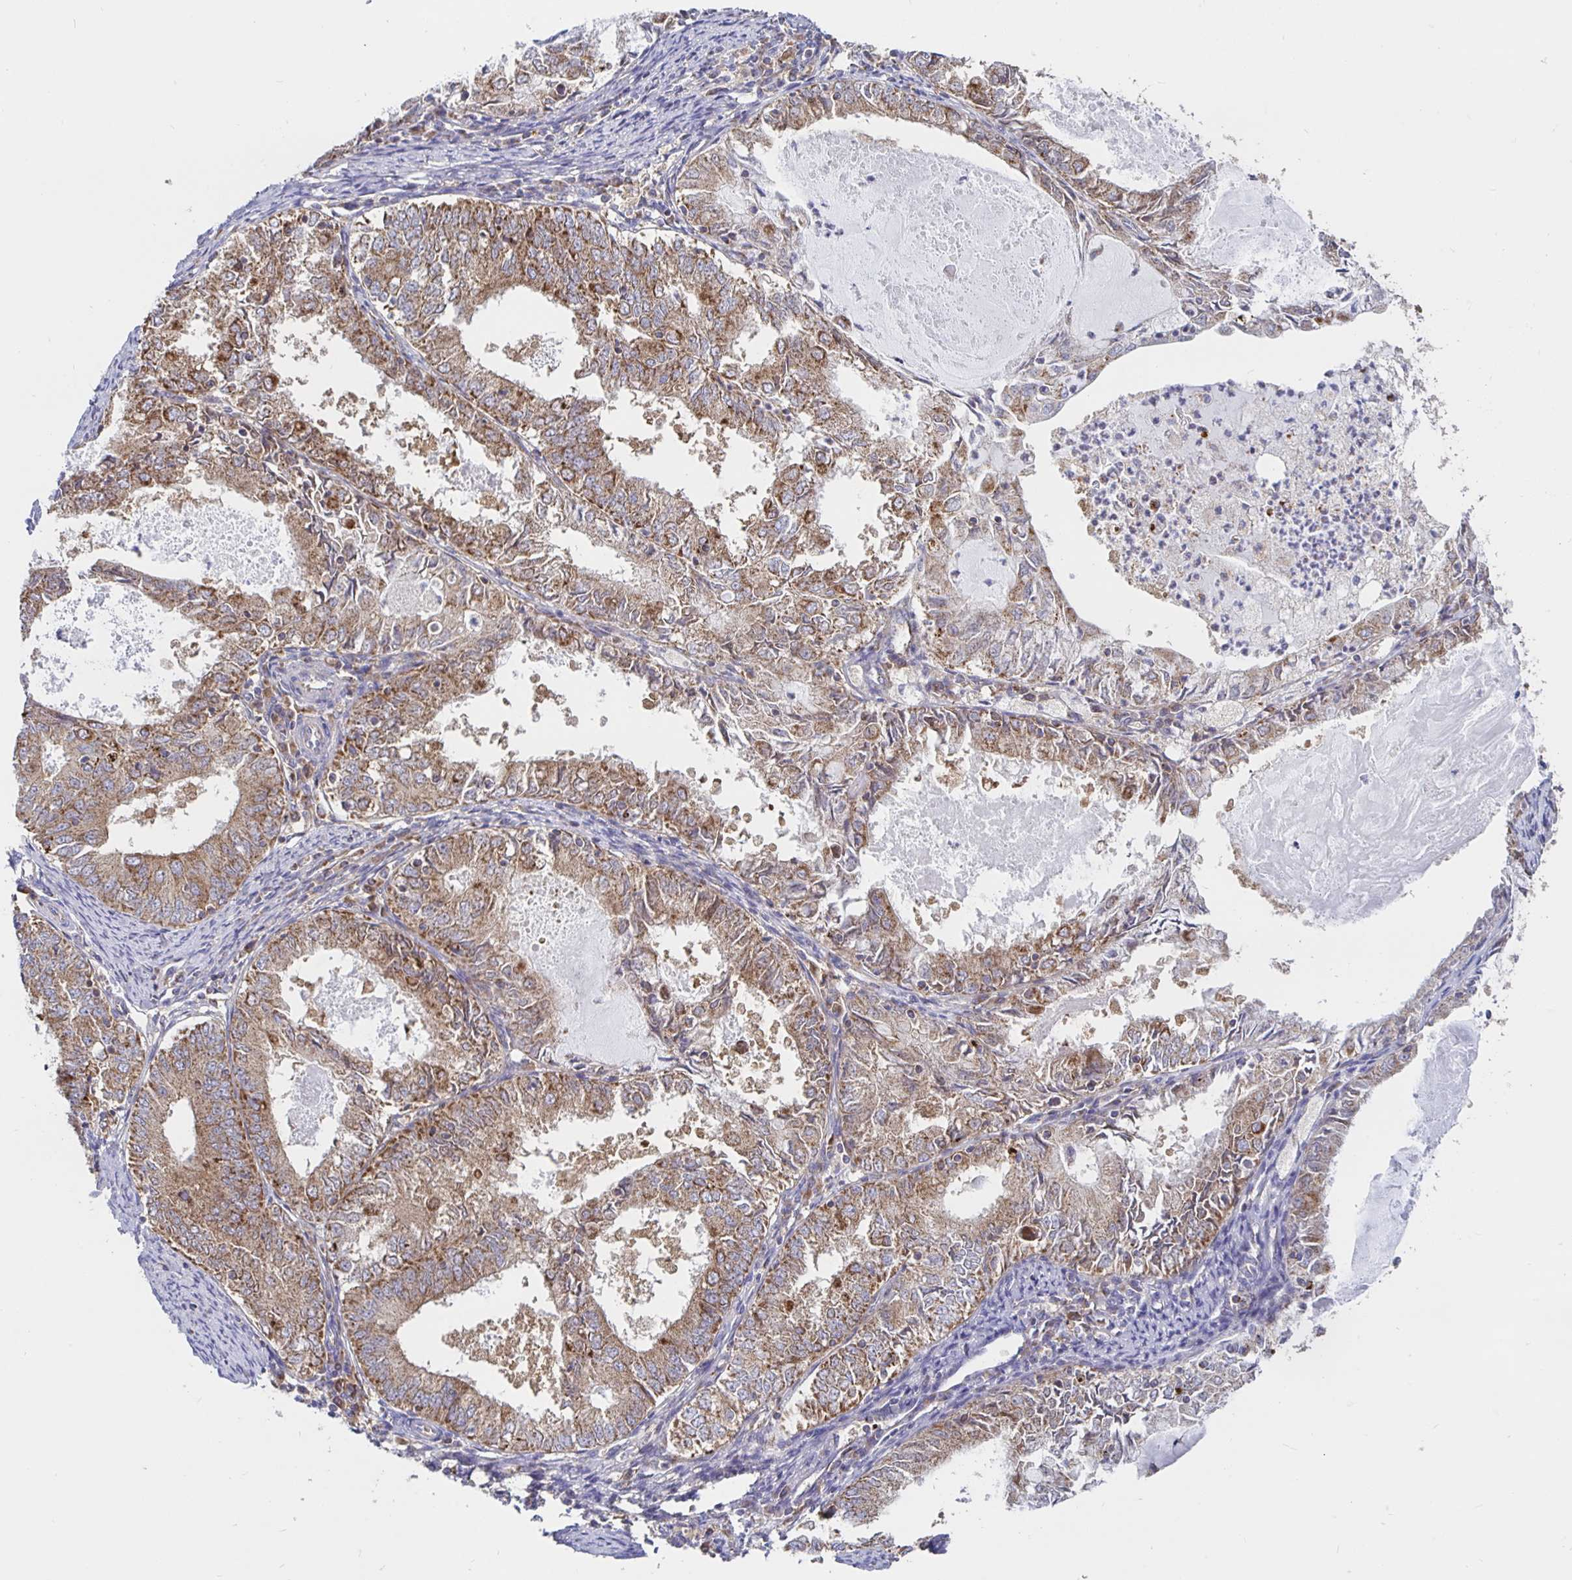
{"staining": {"intensity": "moderate", "quantity": ">75%", "location": "cytoplasmic/membranous"}, "tissue": "endometrial cancer", "cell_type": "Tumor cells", "image_type": "cancer", "snomed": [{"axis": "morphology", "description": "Adenocarcinoma, NOS"}, {"axis": "topography", "description": "Endometrium"}], "caption": "Immunohistochemistry (IHC) image of neoplastic tissue: human endometrial adenocarcinoma stained using immunohistochemistry (IHC) reveals medium levels of moderate protein expression localized specifically in the cytoplasmic/membranous of tumor cells, appearing as a cytoplasmic/membranous brown color.", "gene": "PRDX3", "patient": {"sex": "female", "age": 57}}